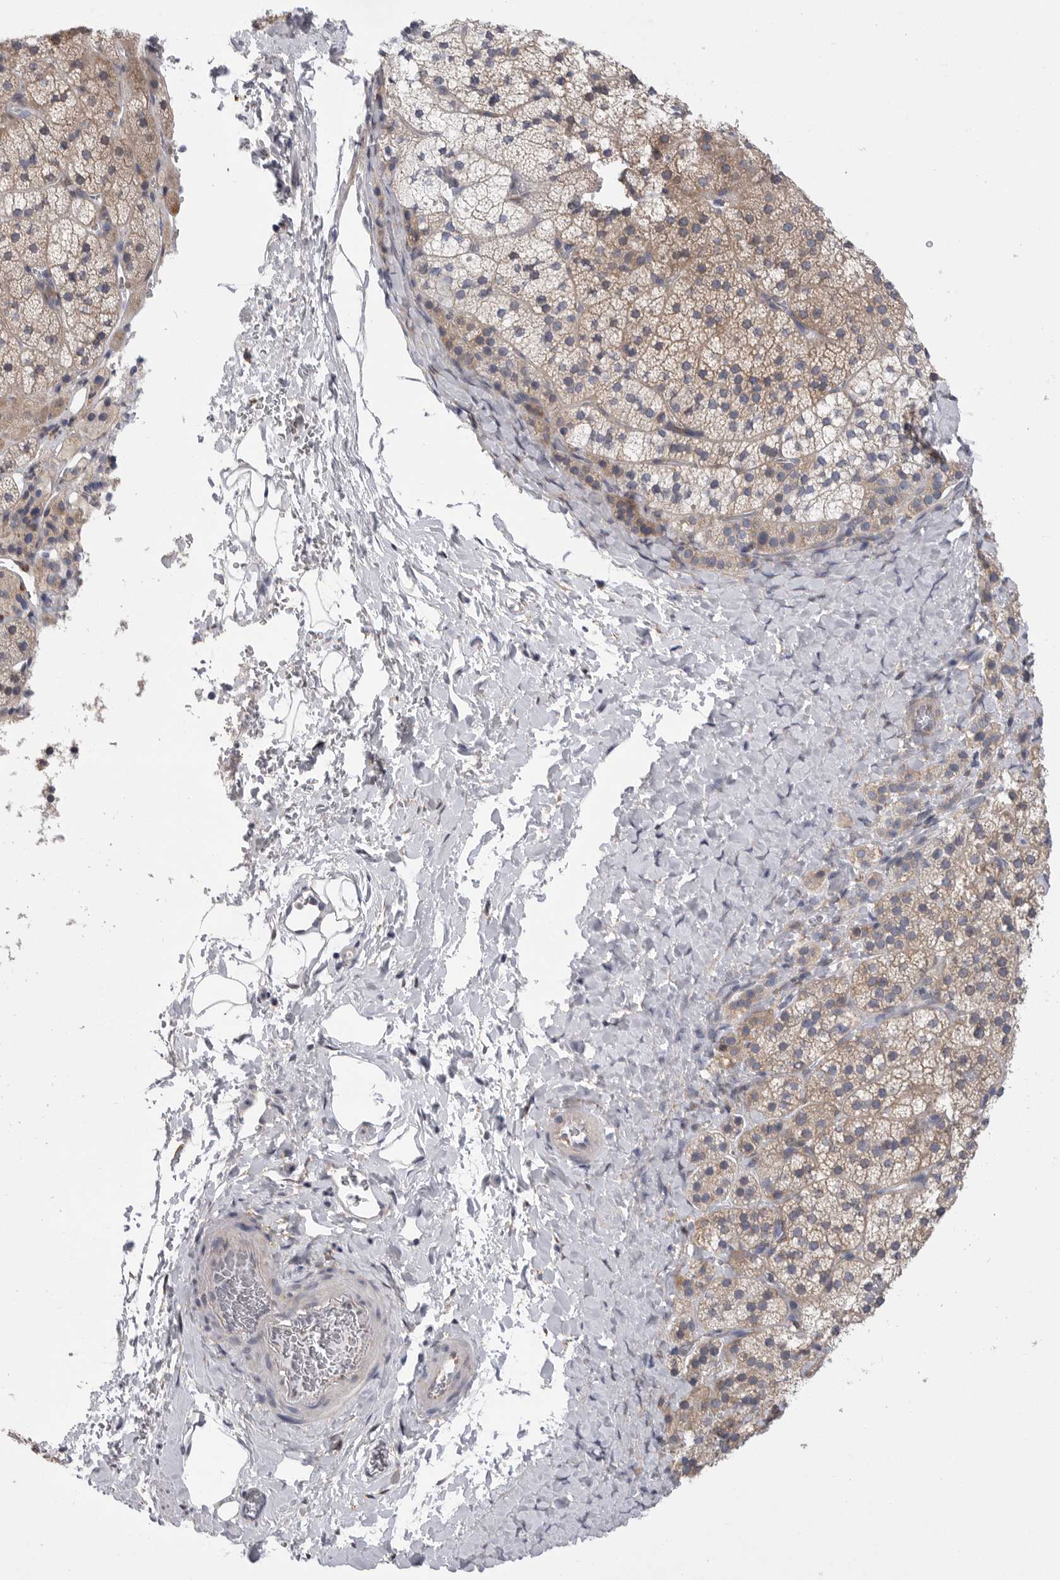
{"staining": {"intensity": "moderate", "quantity": "25%-75%", "location": "cytoplasmic/membranous"}, "tissue": "adrenal gland", "cell_type": "Glandular cells", "image_type": "normal", "snomed": [{"axis": "morphology", "description": "Normal tissue, NOS"}, {"axis": "topography", "description": "Adrenal gland"}], "caption": "The image reveals a brown stain indicating the presence of a protein in the cytoplasmic/membranous of glandular cells in adrenal gland. The protein of interest is shown in brown color, while the nuclei are stained blue.", "gene": "FBXO43", "patient": {"sex": "female", "age": 44}}